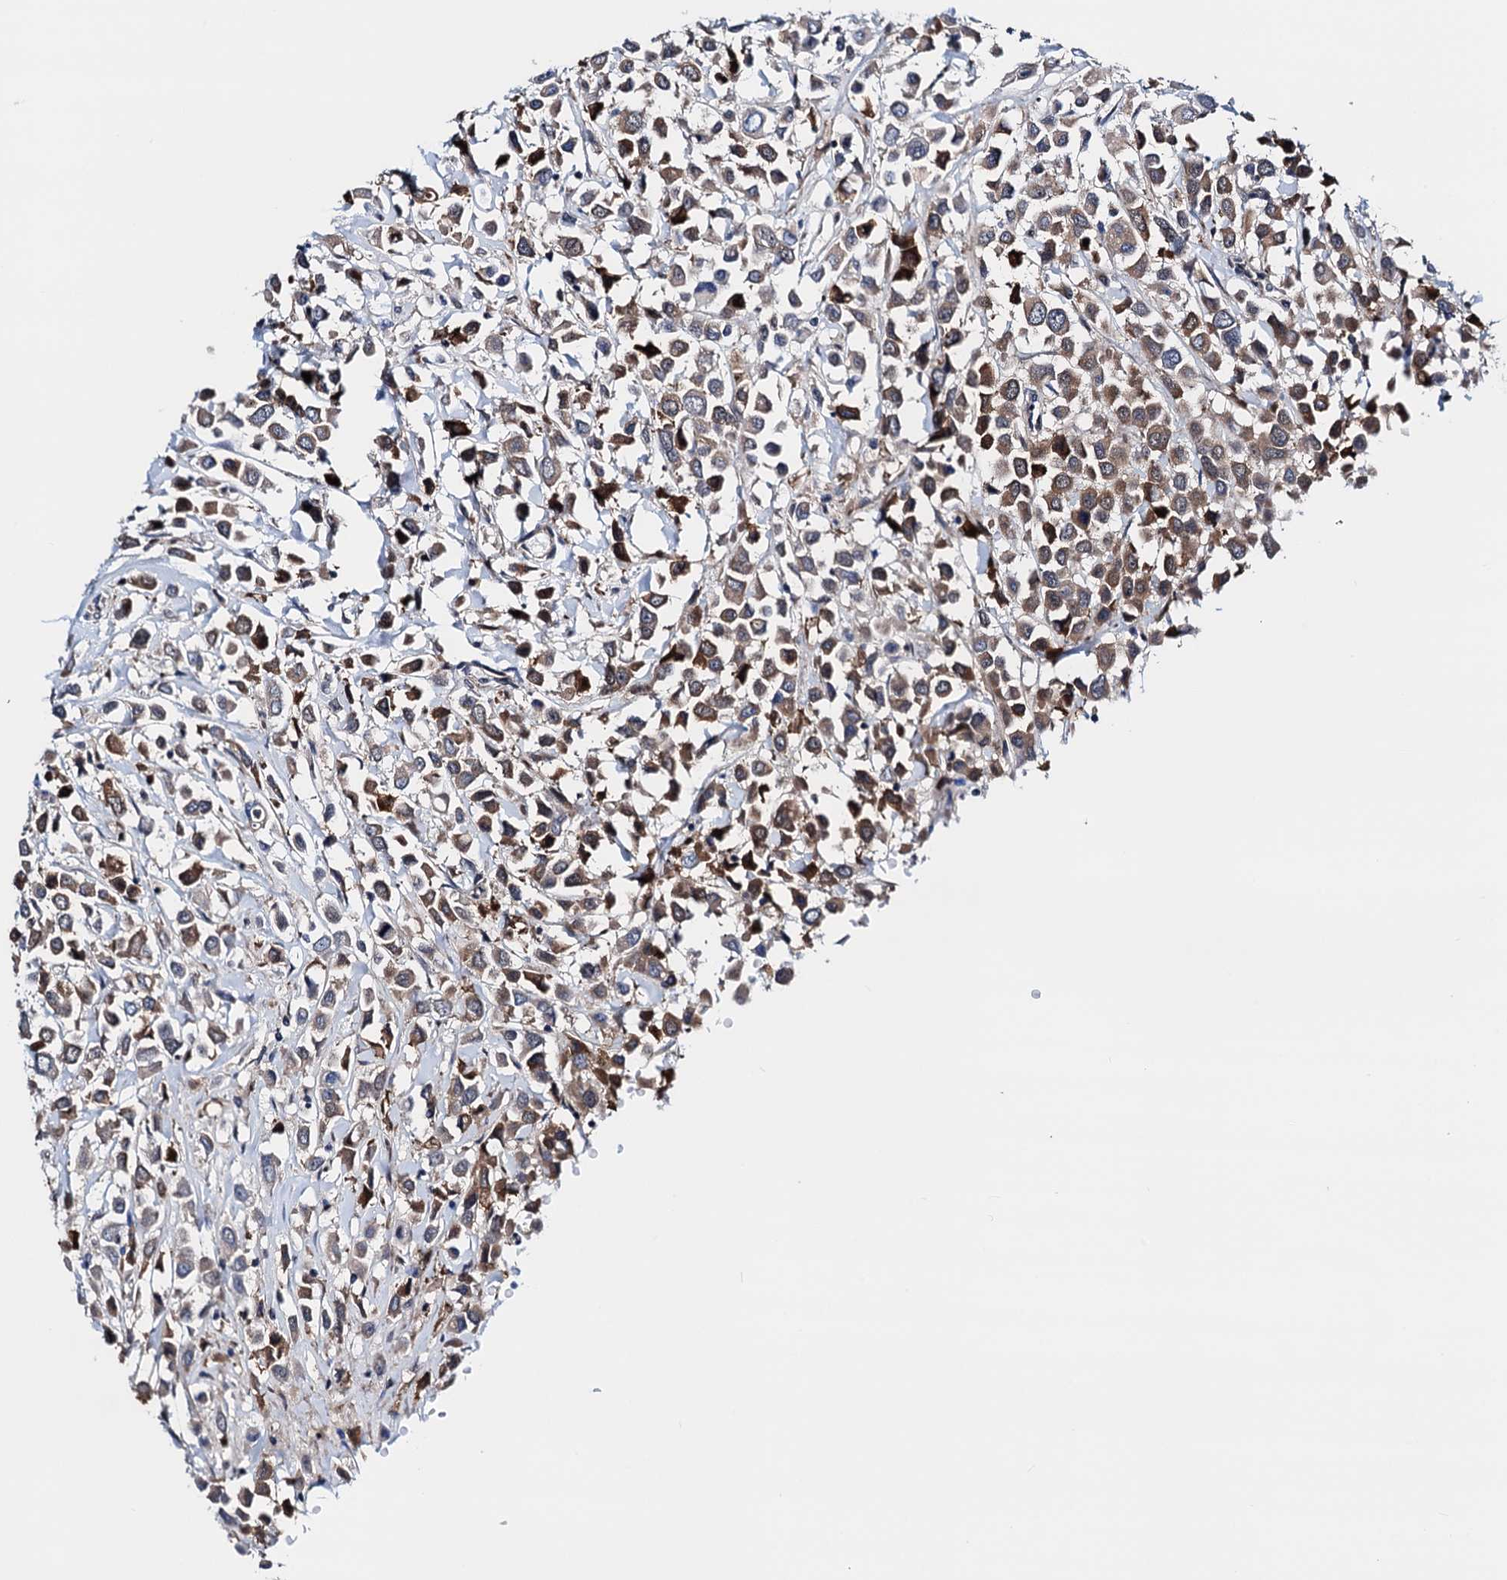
{"staining": {"intensity": "moderate", "quantity": ">75%", "location": "cytoplasmic/membranous"}, "tissue": "breast cancer", "cell_type": "Tumor cells", "image_type": "cancer", "snomed": [{"axis": "morphology", "description": "Duct carcinoma"}, {"axis": "topography", "description": "Breast"}], "caption": "Tumor cells exhibit medium levels of moderate cytoplasmic/membranous staining in approximately >75% of cells in human intraductal carcinoma (breast). The protein of interest is stained brown, and the nuclei are stained in blue (DAB IHC with brightfield microscopy, high magnification).", "gene": "COA4", "patient": {"sex": "female", "age": 61}}